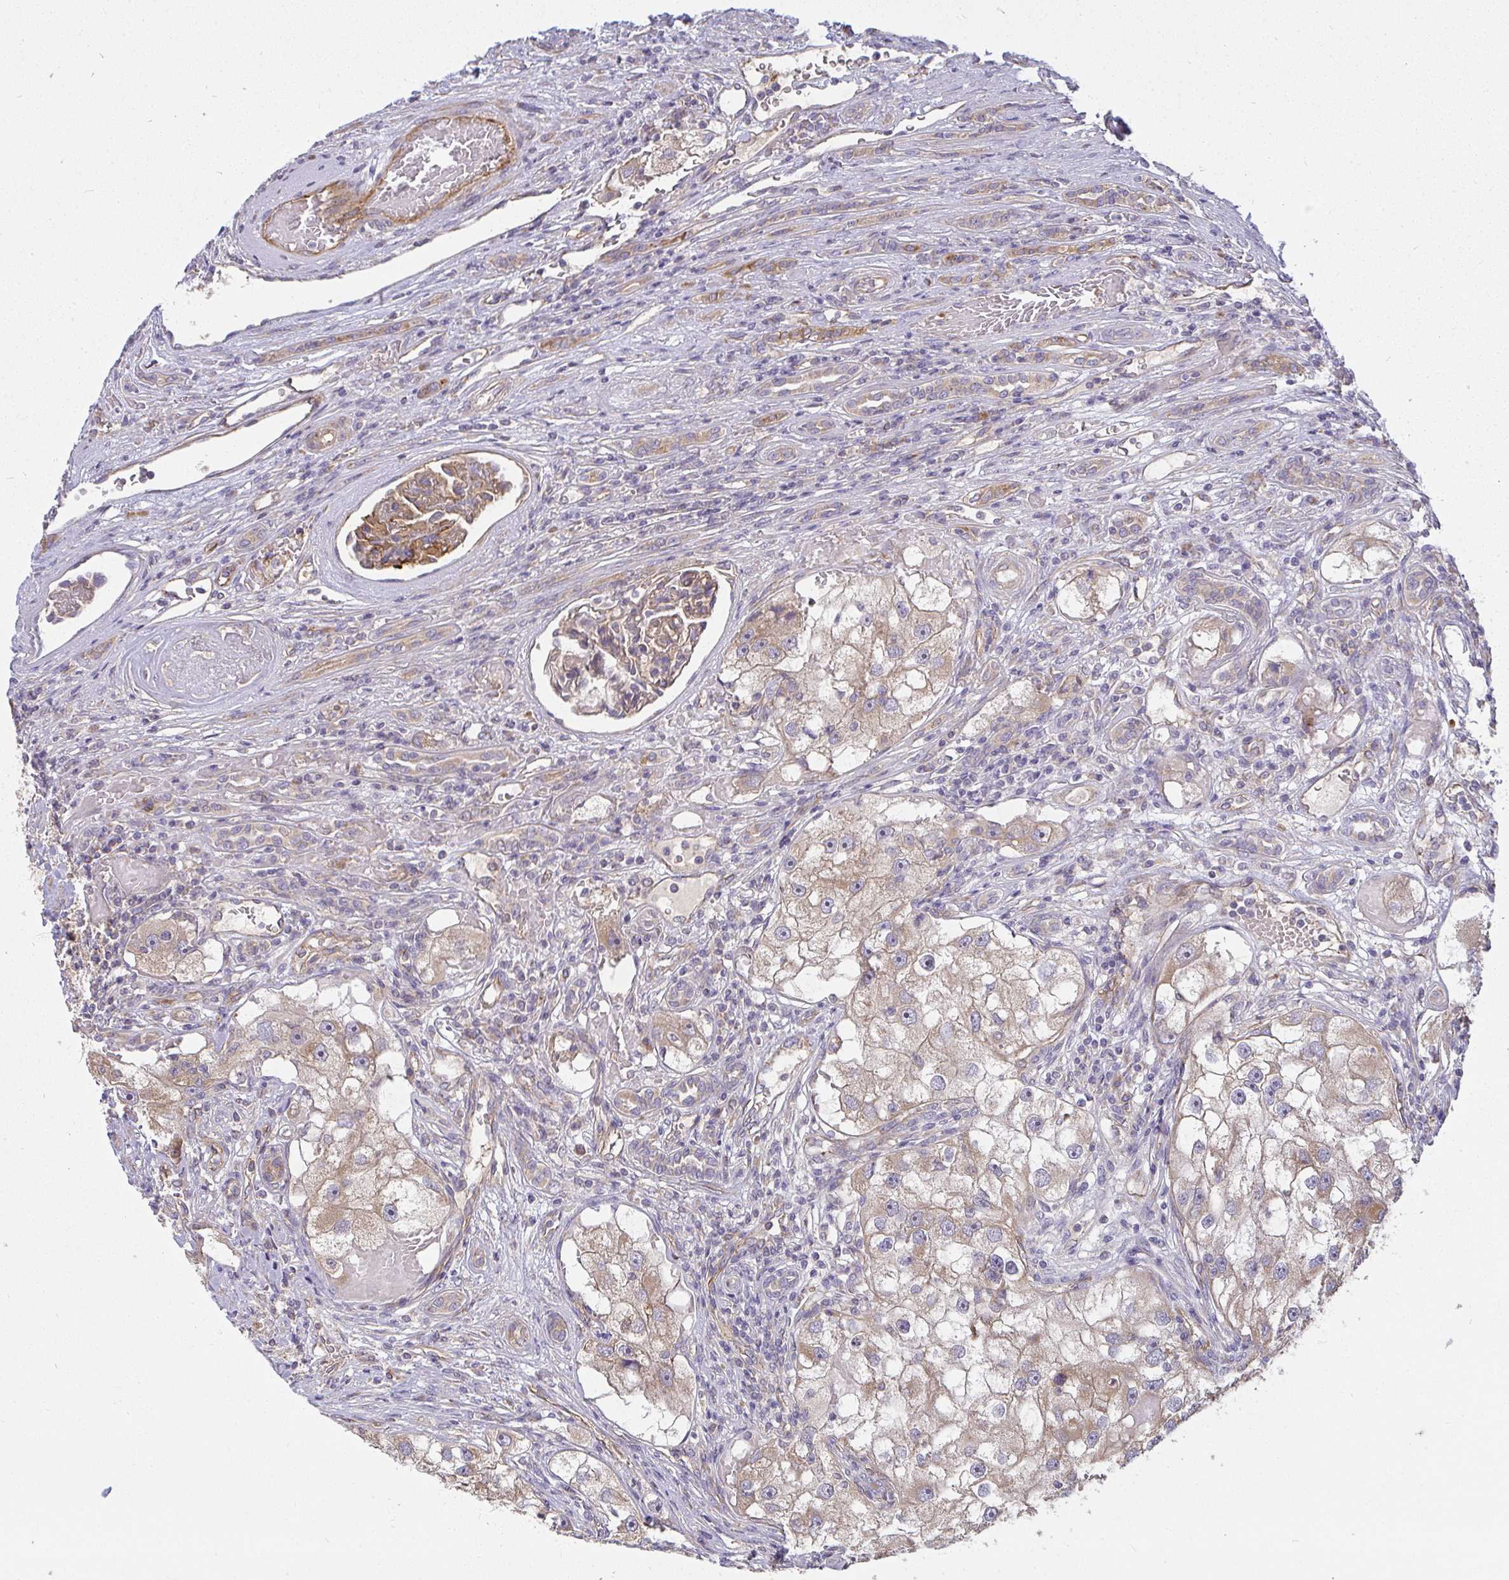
{"staining": {"intensity": "weak", "quantity": ">75%", "location": "cytoplasmic/membranous"}, "tissue": "renal cancer", "cell_type": "Tumor cells", "image_type": "cancer", "snomed": [{"axis": "morphology", "description": "Adenocarcinoma, NOS"}, {"axis": "topography", "description": "Kidney"}], "caption": "This is an image of immunohistochemistry staining of adenocarcinoma (renal), which shows weak expression in the cytoplasmic/membranous of tumor cells.", "gene": "B4GALT6", "patient": {"sex": "male", "age": 63}}